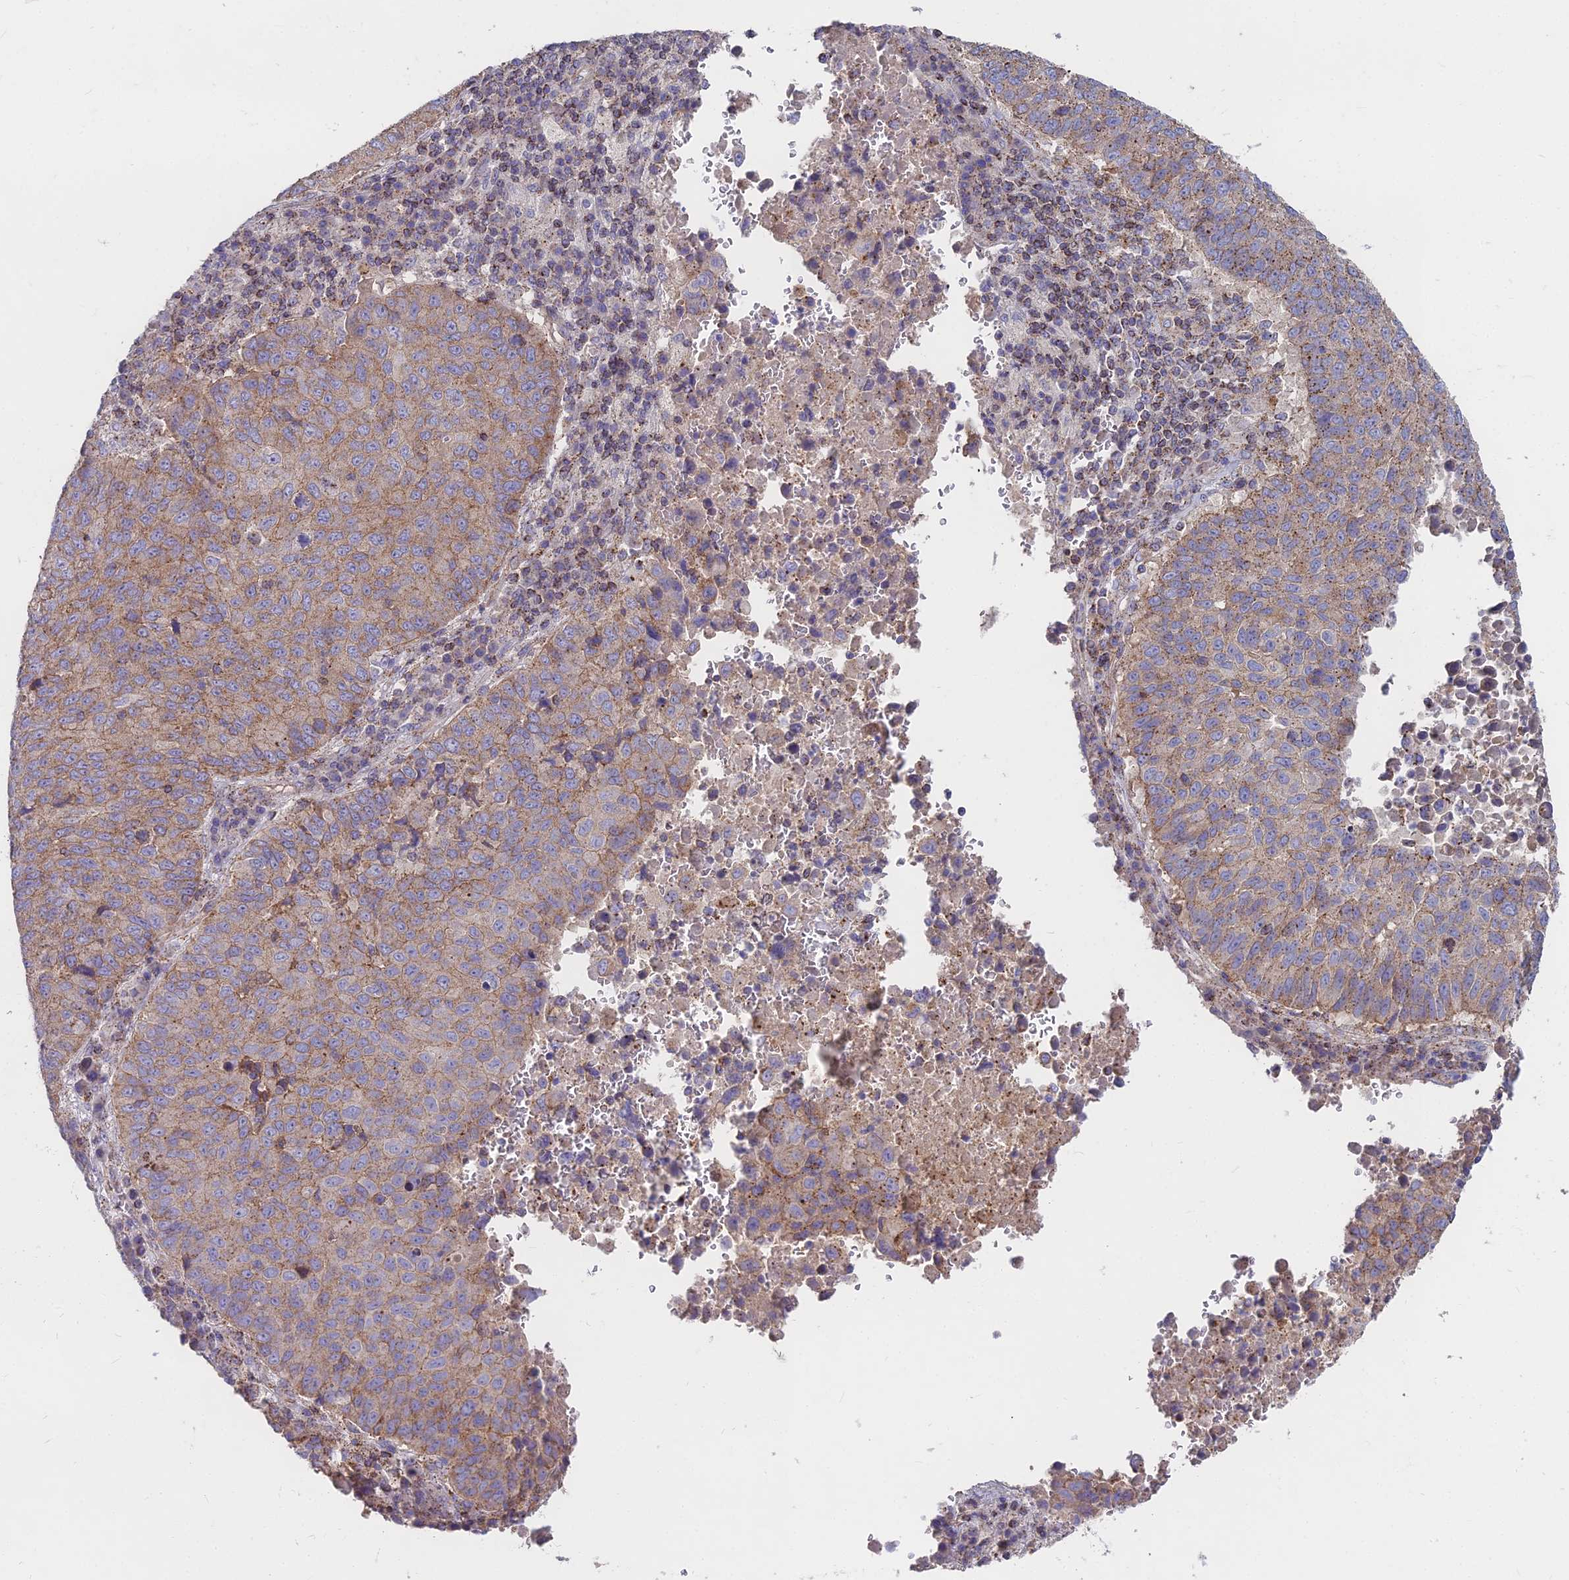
{"staining": {"intensity": "weak", "quantity": "25%-75%", "location": "cytoplasmic/membranous"}, "tissue": "lung cancer", "cell_type": "Tumor cells", "image_type": "cancer", "snomed": [{"axis": "morphology", "description": "Squamous cell carcinoma, NOS"}, {"axis": "topography", "description": "Lung"}], "caption": "Immunohistochemistry photomicrograph of human squamous cell carcinoma (lung) stained for a protein (brown), which exhibits low levels of weak cytoplasmic/membranous staining in approximately 25%-75% of tumor cells.", "gene": "FRMPD1", "patient": {"sex": "male", "age": 73}}